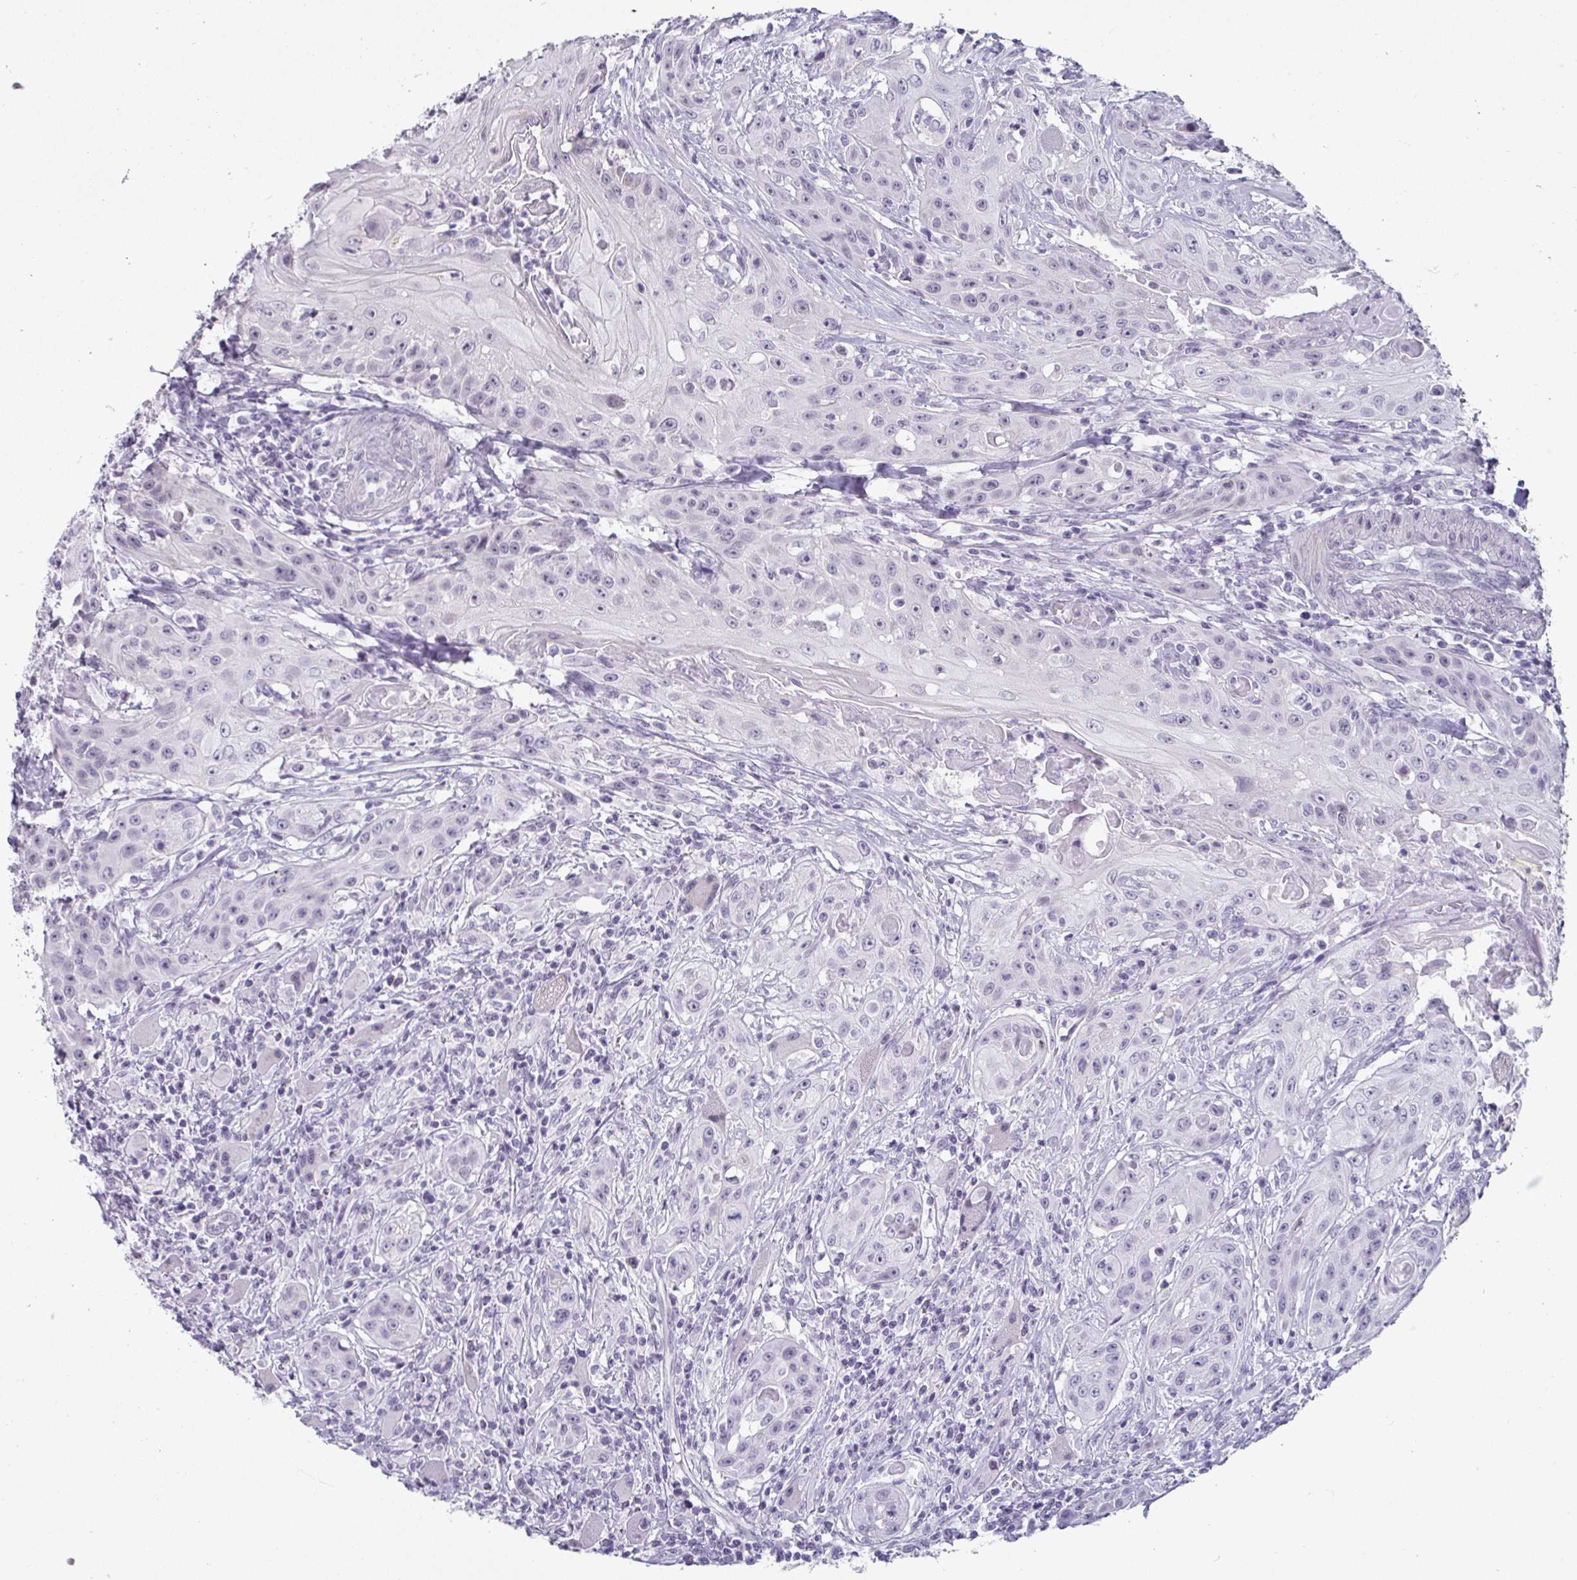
{"staining": {"intensity": "negative", "quantity": "none", "location": "none"}, "tissue": "head and neck cancer", "cell_type": "Tumor cells", "image_type": "cancer", "snomed": [{"axis": "morphology", "description": "Squamous cell carcinoma, NOS"}, {"axis": "topography", "description": "Oral tissue"}, {"axis": "topography", "description": "Head-Neck"}, {"axis": "topography", "description": "Neck, NOS"}], "caption": "Immunohistochemical staining of human head and neck cancer shows no significant staining in tumor cells.", "gene": "VSIG10L", "patient": {"sex": "female", "age": 55}}